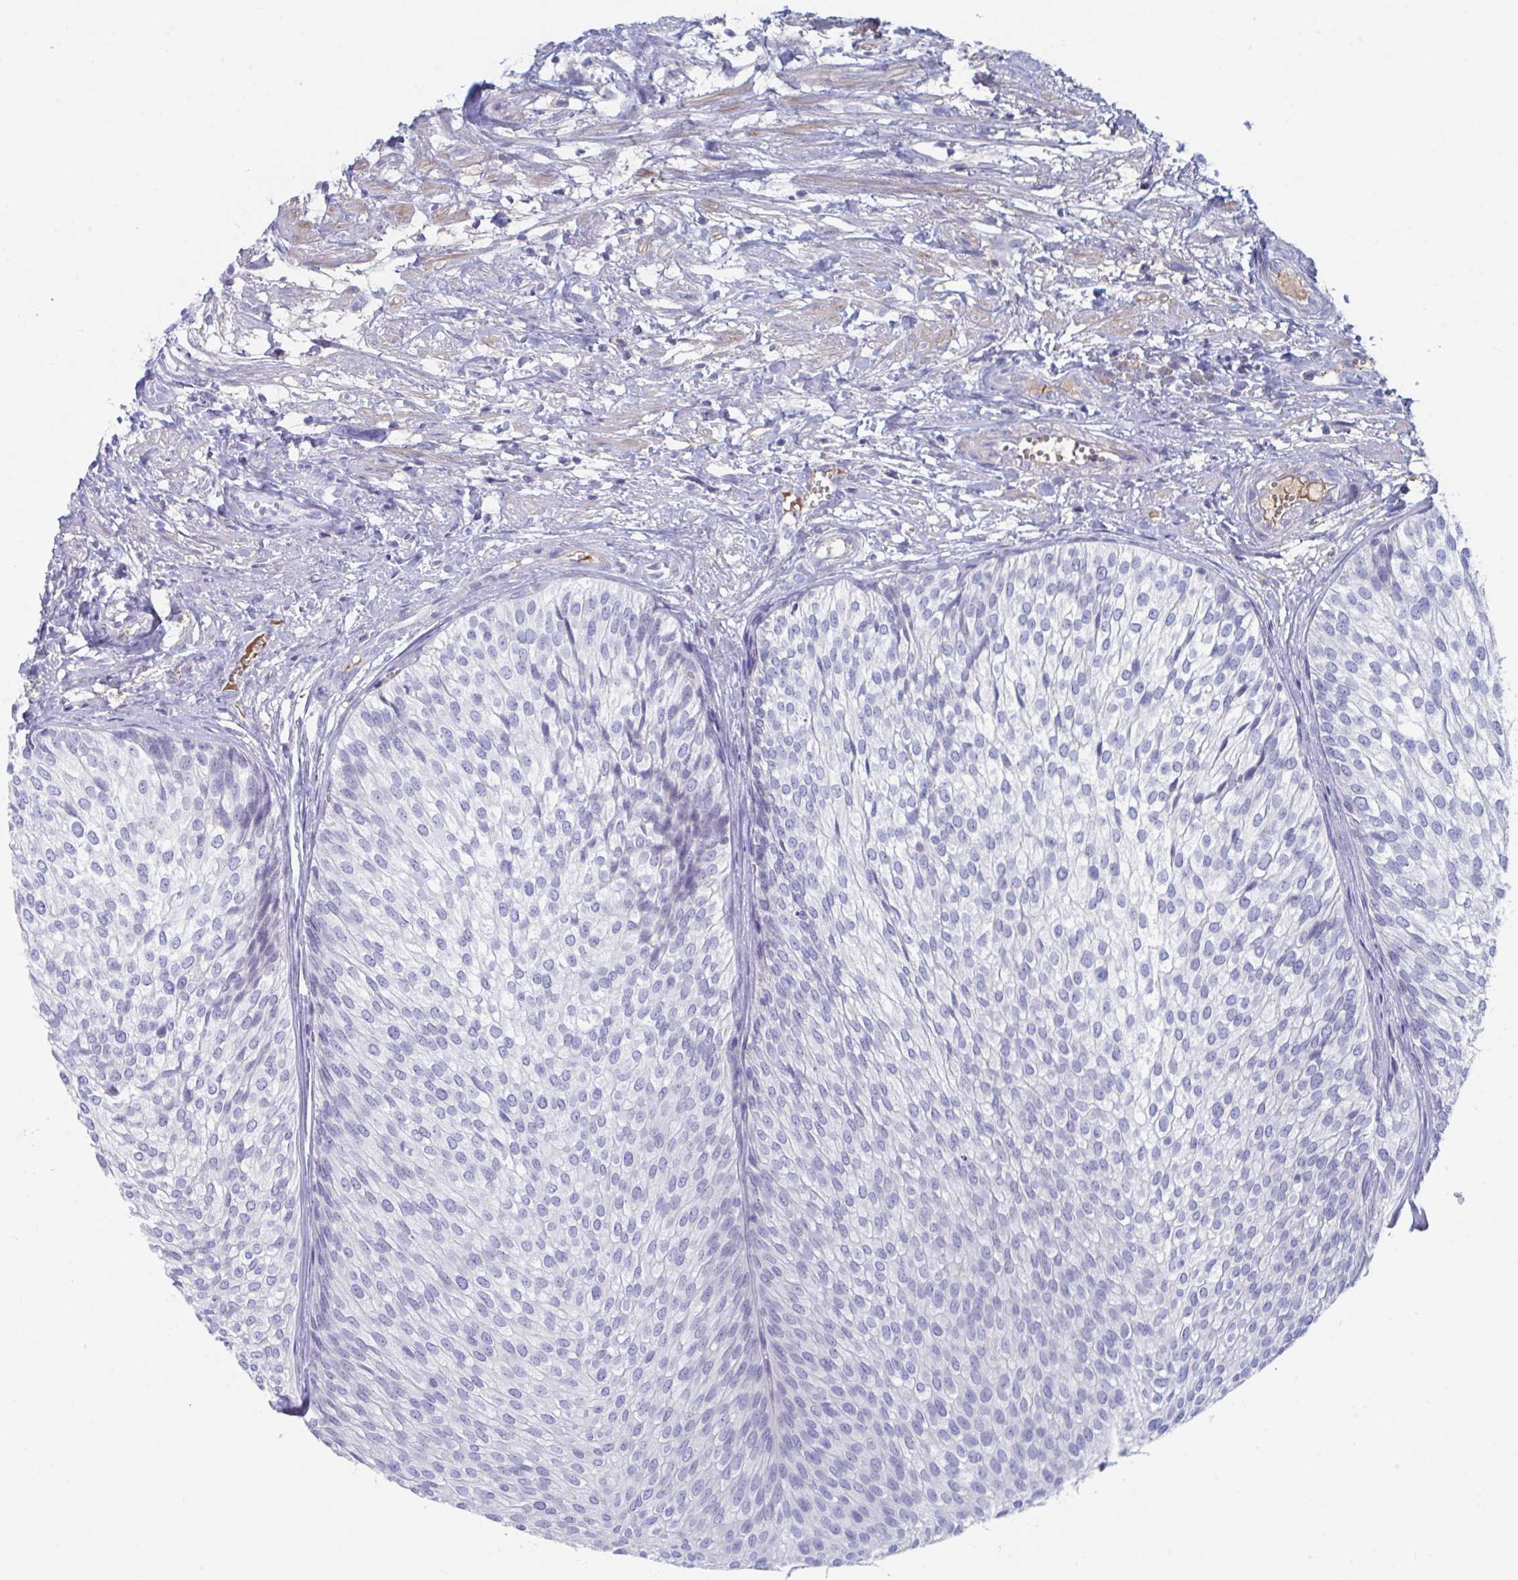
{"staining": {"intensity": "negative", "quantity": "none", "location": "none"}, "tissue": "urothelial cancer", "cell_type": "Tumor cells", "image_type": "cancer", "snomed": [{"axis": "morphology", "description": "Urothelial carcinoma, Low grade"}, {"axis": "topography", "description": "Urinary bladder"}], "caption": "Protein analysis of low-grade urothelial carcinoma demonstrates no significant positivity in tumor cells. (DAB IHC, high magnification).", "gene": "TNFAIP6", "patient": {"sex": "male", "age": 91}}